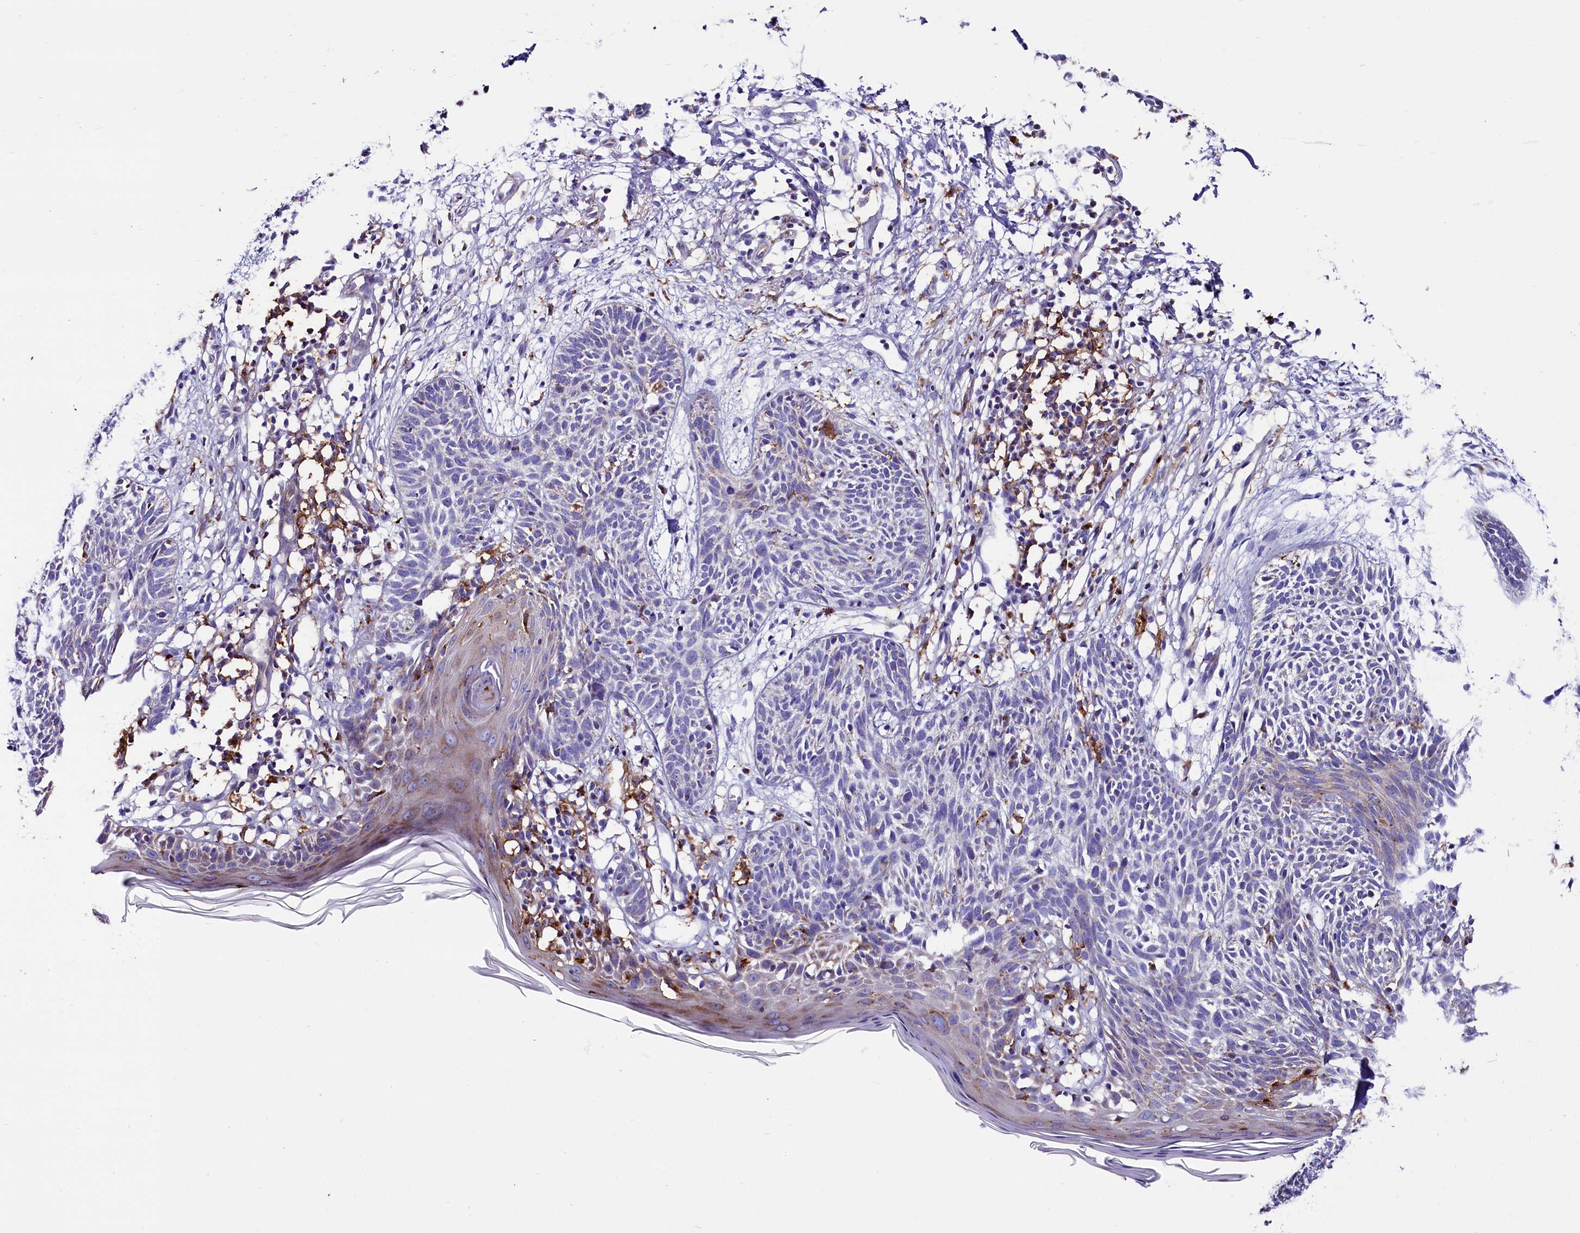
{"staining": {"intensity": "negative", "quantity": "none", "location": "none"}, "tissue": "skin cancer", "cell_type": "Tumor cells", "image_type": "cancer", "snomed": [{"axis": "morphology", "description": "Basal cell carcinoma"}, {"axis": "topography", "description": "Skin"}], "caption": "The immunohistochemistry (IHC) micrograph has no significant expression in tumor cells of skin cancer tissue.", "gene": "IL20RA", "patient": {"sex": "female", "age": 66}}